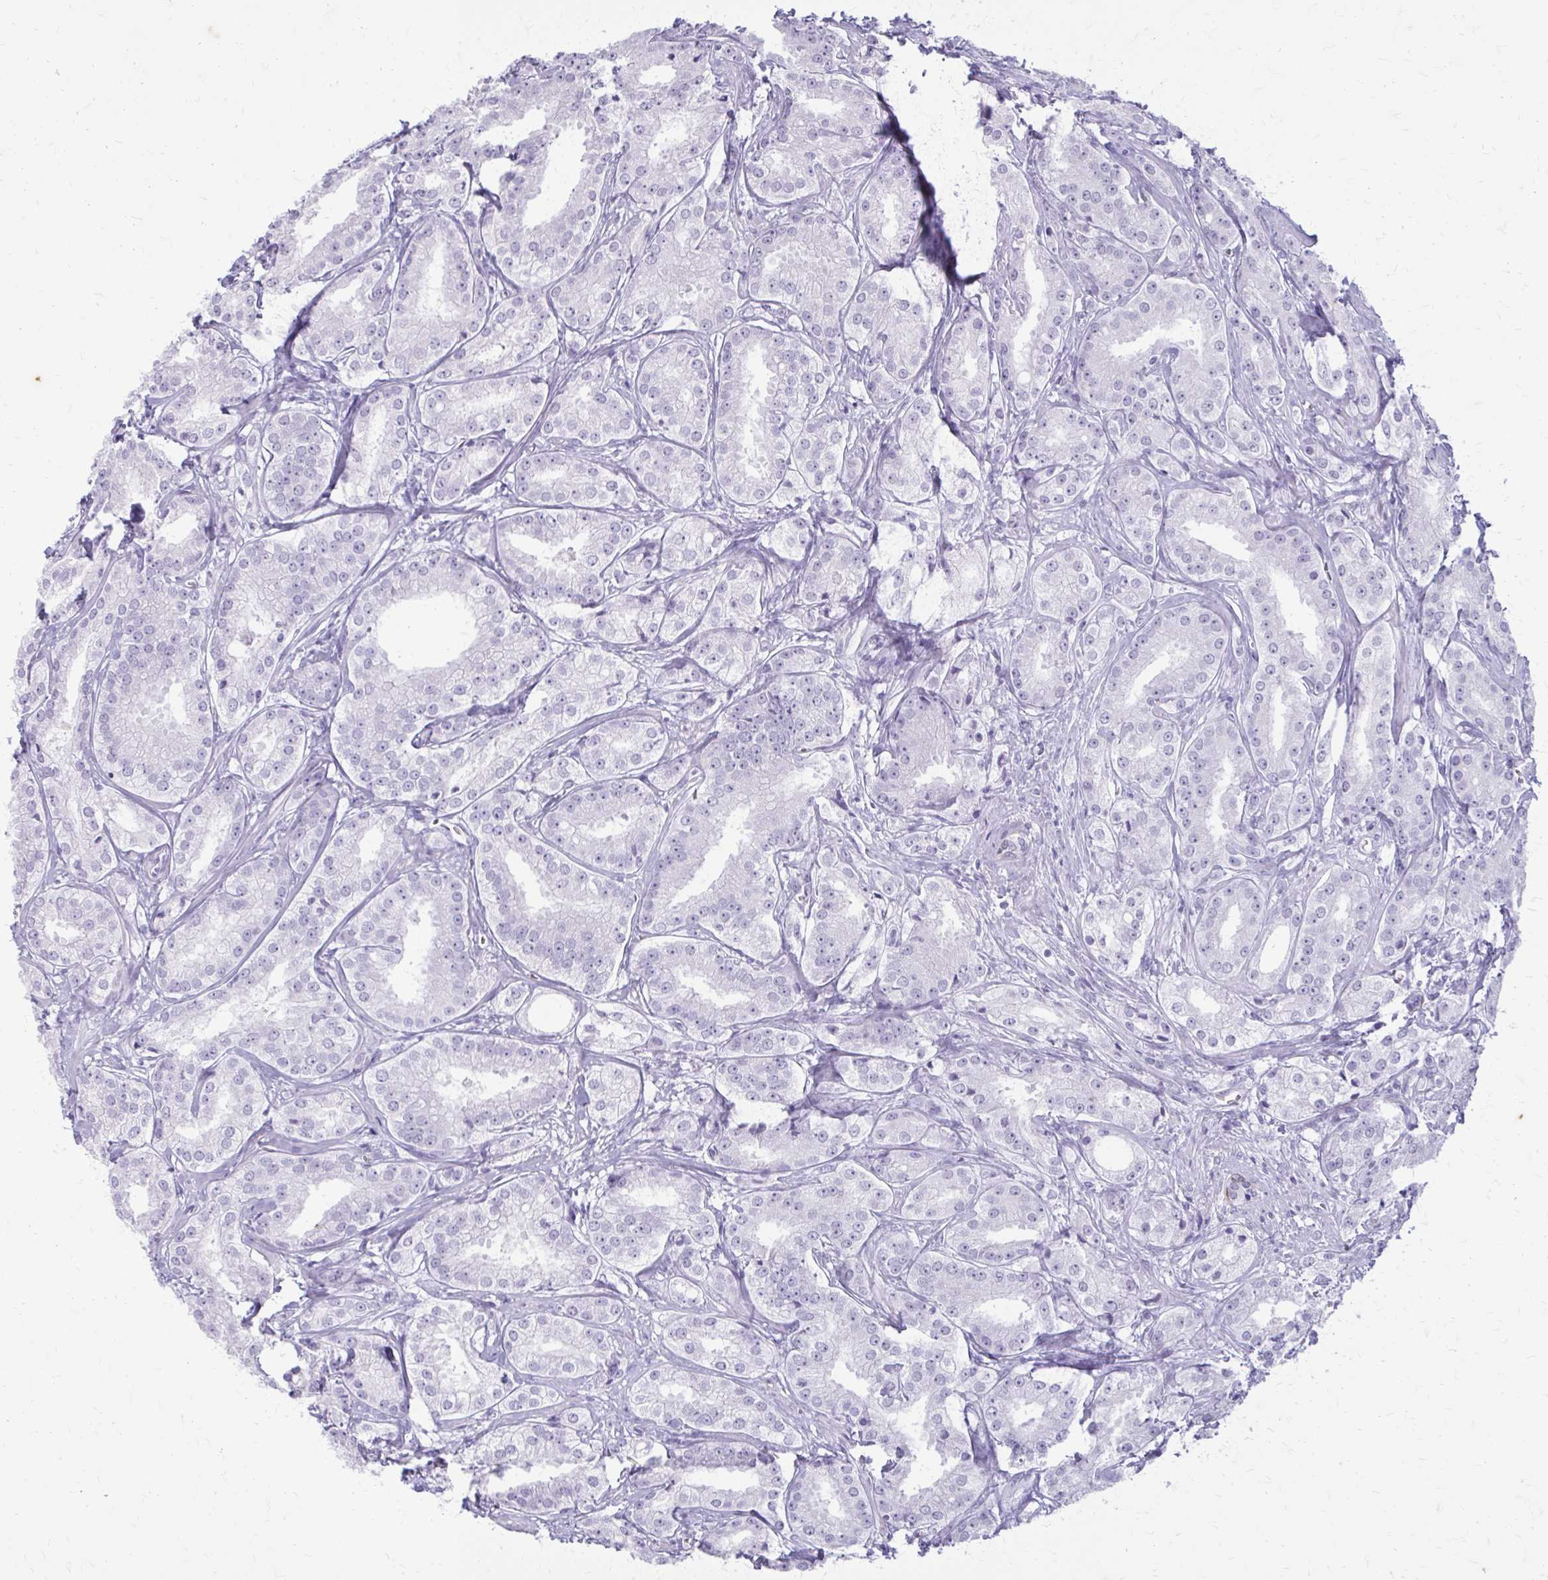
{"staining": {"intensity": "negative", "quantity": "none", "location": "none"}, "tissue": "prostate cancer", "cell_type": "Tumor cells", "image_type": "cancer", "snomed": [{"axis": "morphology", "description": "Adenocarcinoma, High grade"}, {"axis": "topography", "description": "Prostate"}], "caption": "A photomicrograph of prostate adenocarcinoma (high-grade) stained for a protein shows no brown staining in tumor cells. The staining is performed using DAB (3,3'-diaminobenzidine) brown chromogen with nuclei counter-stained in using hematoxylin.", "gene": "KRT5", "patient": {"sex": "male", "age": 64}}